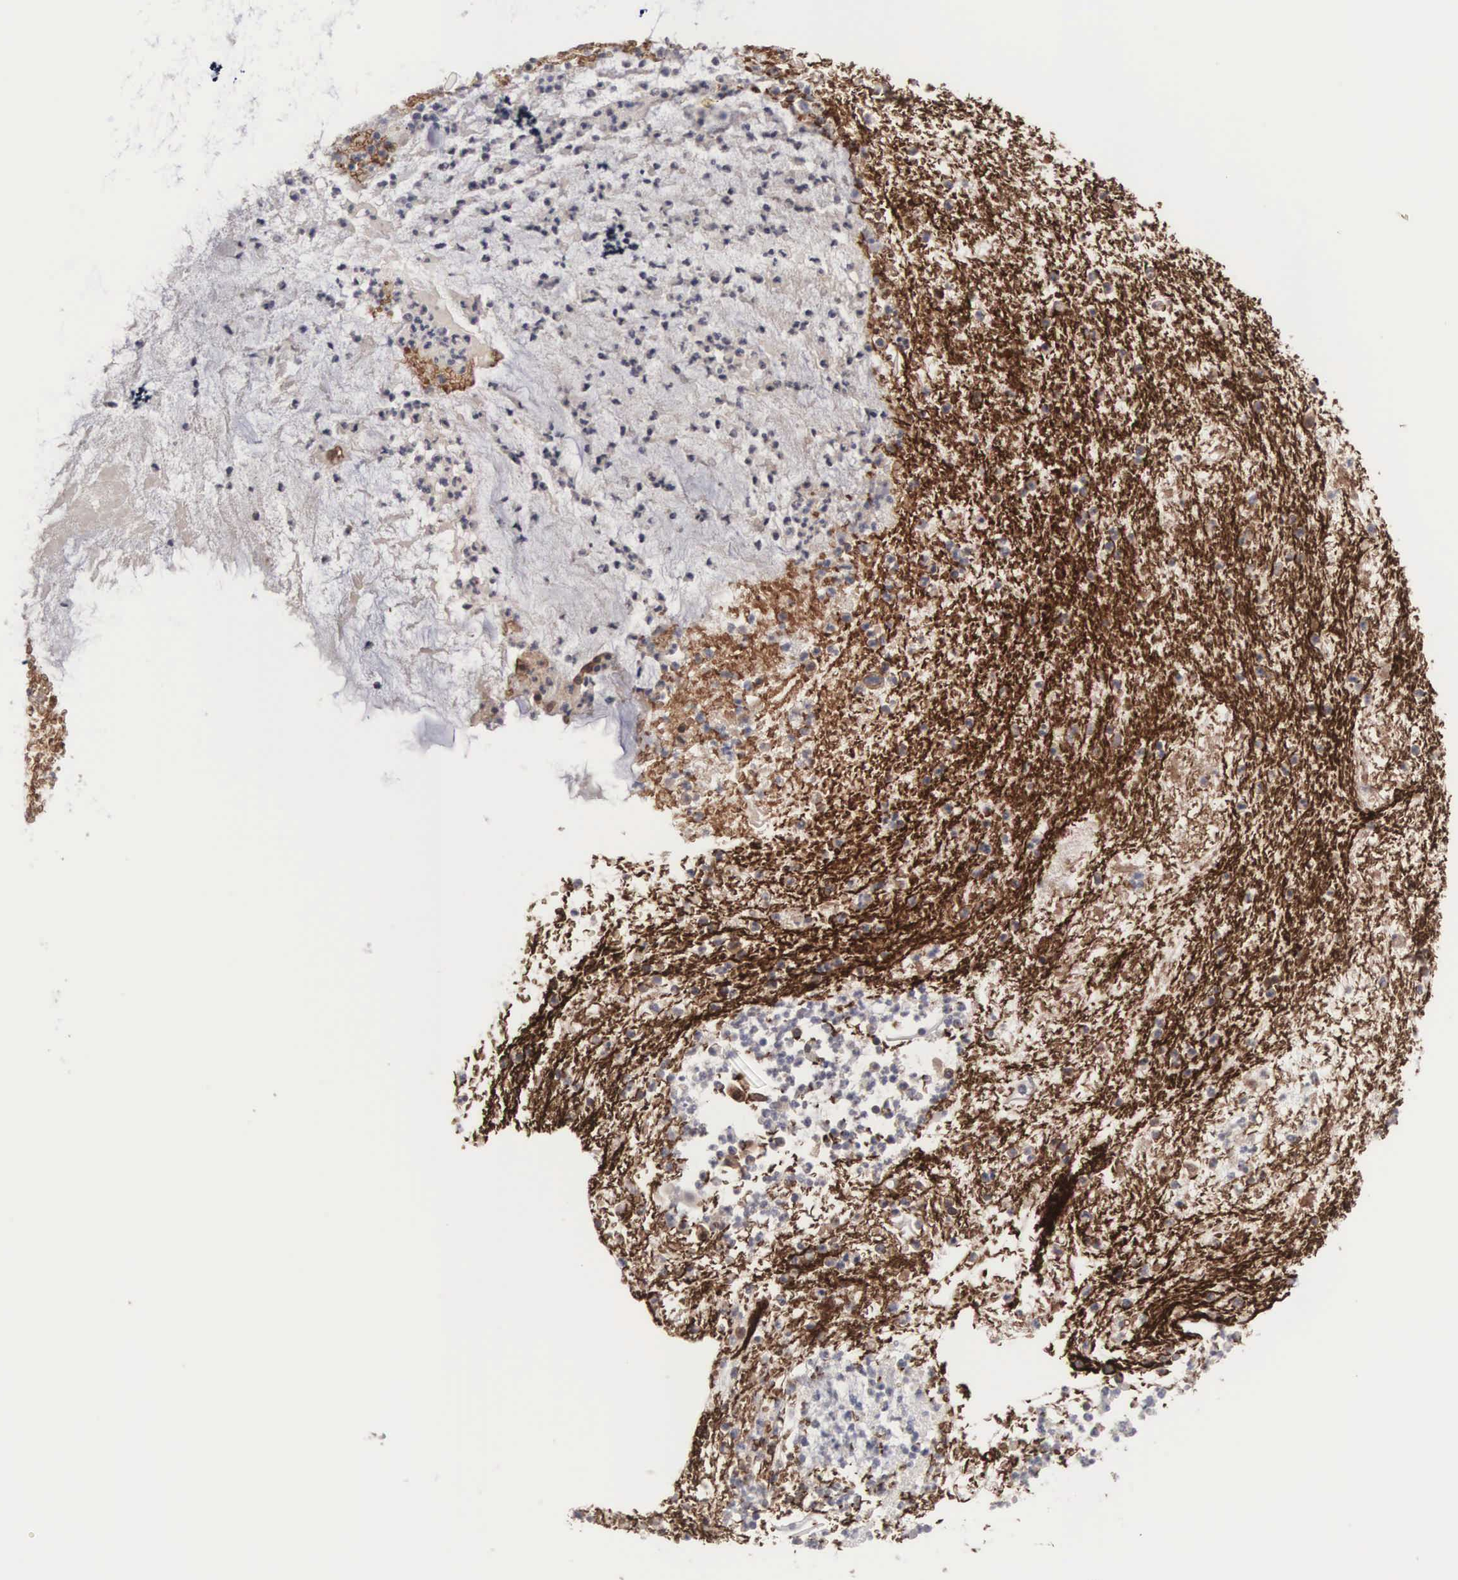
{"staining": {"intensity": "strong", "quantity": ">75%", "location": "cytoplasmic/membranous"}, "tissue": "cervical cancer", "cell_type": "Tumor cells", "image_type": "cancer", "snomed": [{"axis": "morphology", "description": "Adenocarcinoma, NOS"}, {"axis": "topography", "description": "Cervix"}], "caption": "Tumor cells reveal strong cytoplasmic/membranous staining in about >75% of cells in cervical adenocarcinoma. Immunohistochemistry stains the protein in brown and the nuclei are stained blue.", "gene": "INF2", "patient": {"sex": "female", "age": 41}}